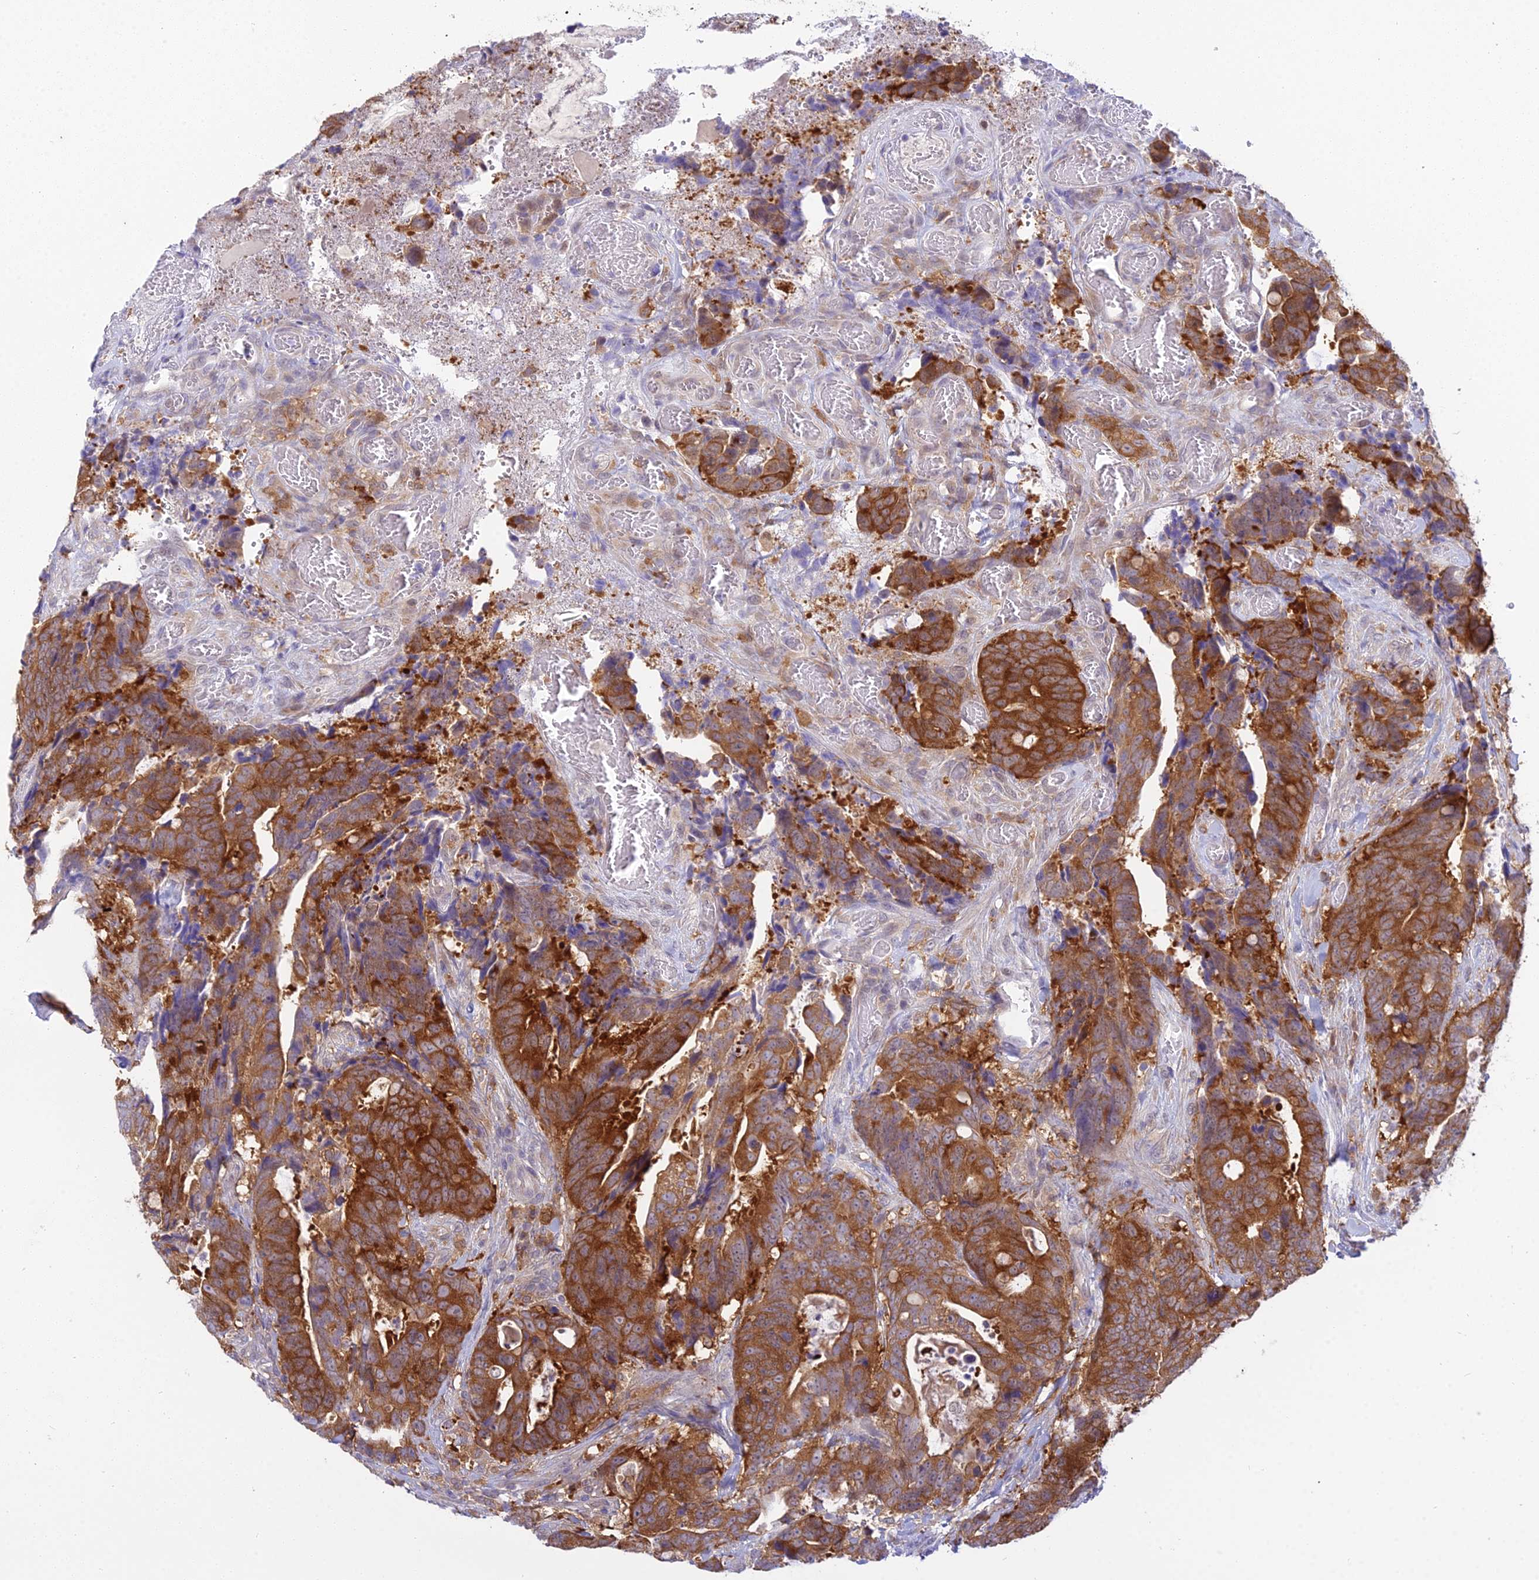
{"staining": {"intensity": "strong", "quantity": ">75%", "location": "cytoplasmic/membranous"}, "tissue": "colorectal cancer", "cell_type": "Tumor cells", "image_type": "cancer", "snomed": [{"axis": "morphology", "description": "Adenocarcinoma, NOS"}, {"axis": "topography", "description": "Colon"}], "caption": "Strong cytoplasmic/membranous expression for a protein is seen in about >75% of tumor cells of colorectal cancer (adenocarcinoma) using immunohistochemistry (IHC).", "gene": "UBE2G1", "patient": {"sex": "female", "age": 82}}